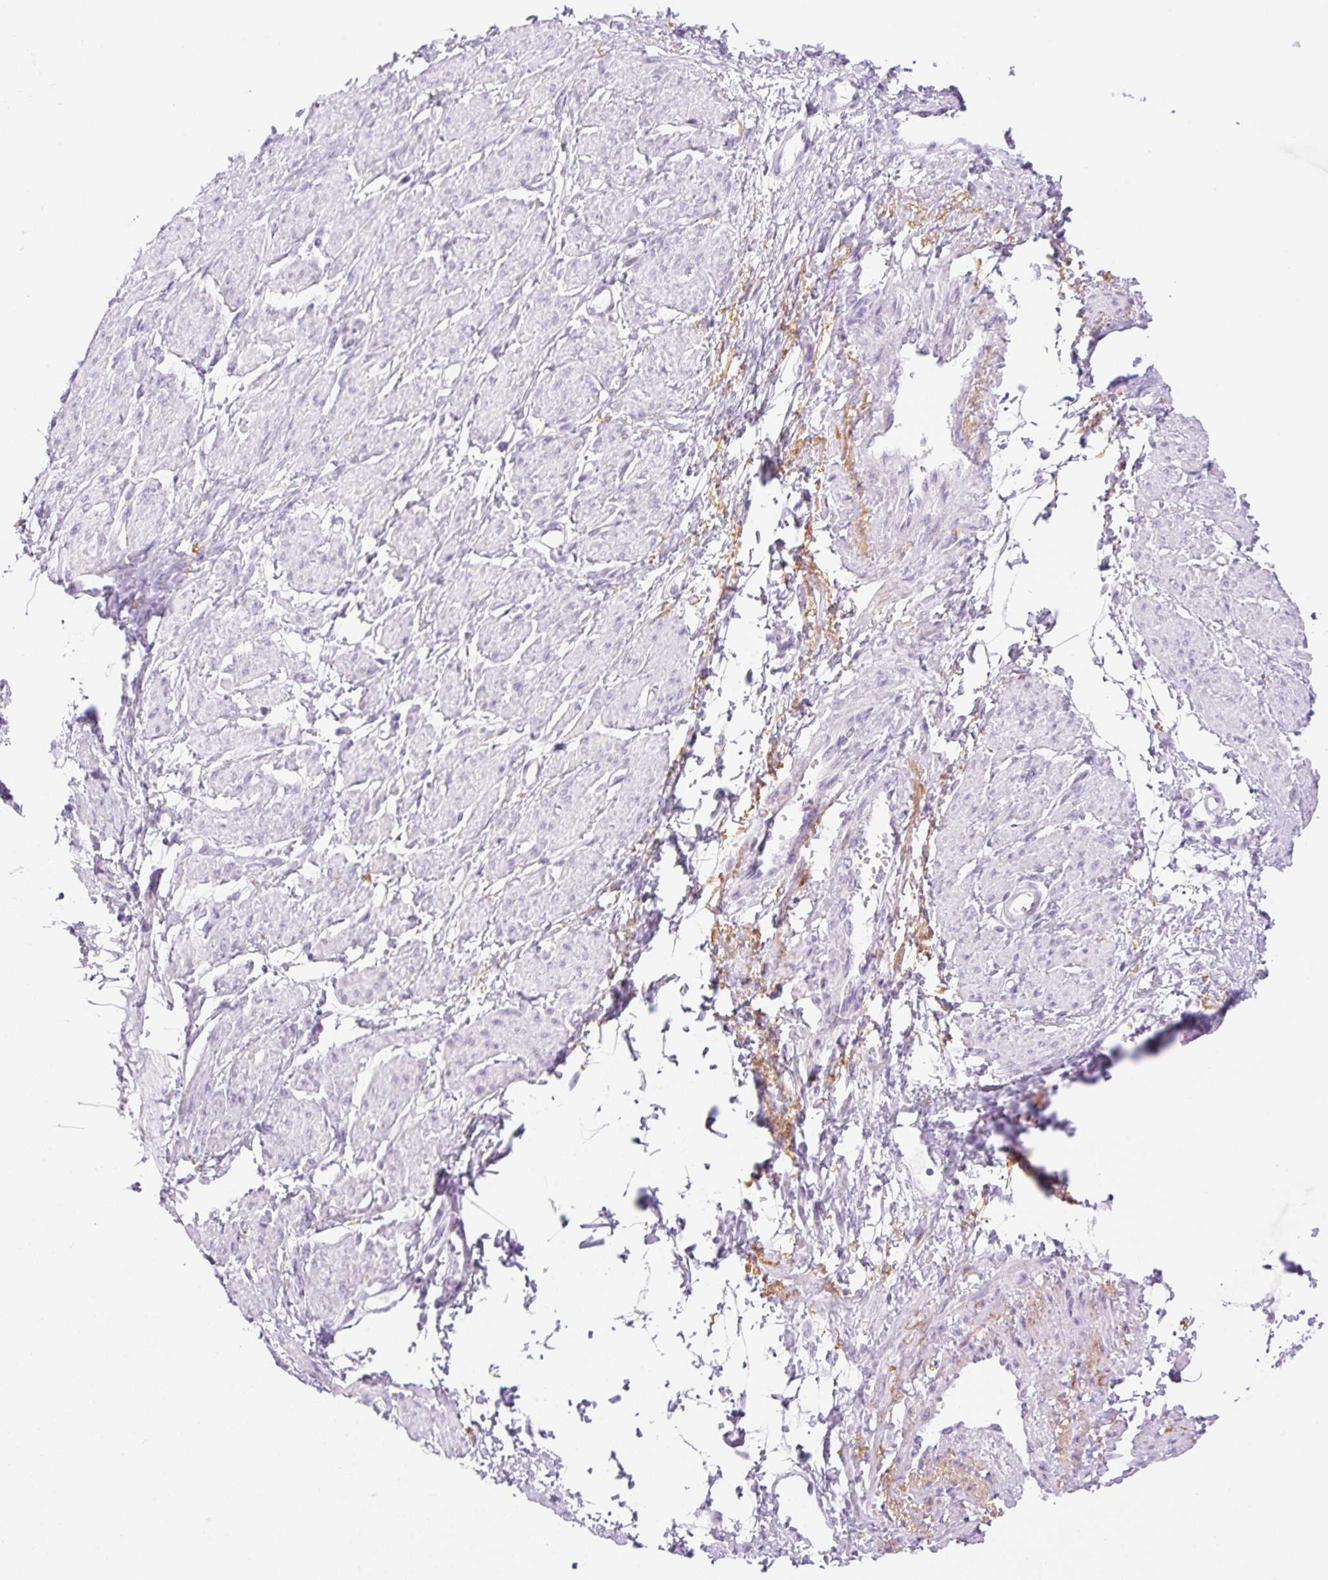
{"staining": {"intensity": "negative", "quantity": "none", "location": "none"}, "tissue": "smooth muscle", "cell_type": "Smooth muscle cells", "image_type": "normal", "snomed": [{"axis": "morphology", "description": "Normal tissue, NOS"}, {"axis": "topography", "description": "Smooth muscle"}, {"axis": "topography", "description": "Uterus"}], "caption": "IHC photomicrograph of benign smooth muscle stained for a protein (brown), which displays no expression in smooth muscle cells. Nuclei are stained in blue.", "gene": "SP140L", "patient": {"sex": "female", "age": 39}}